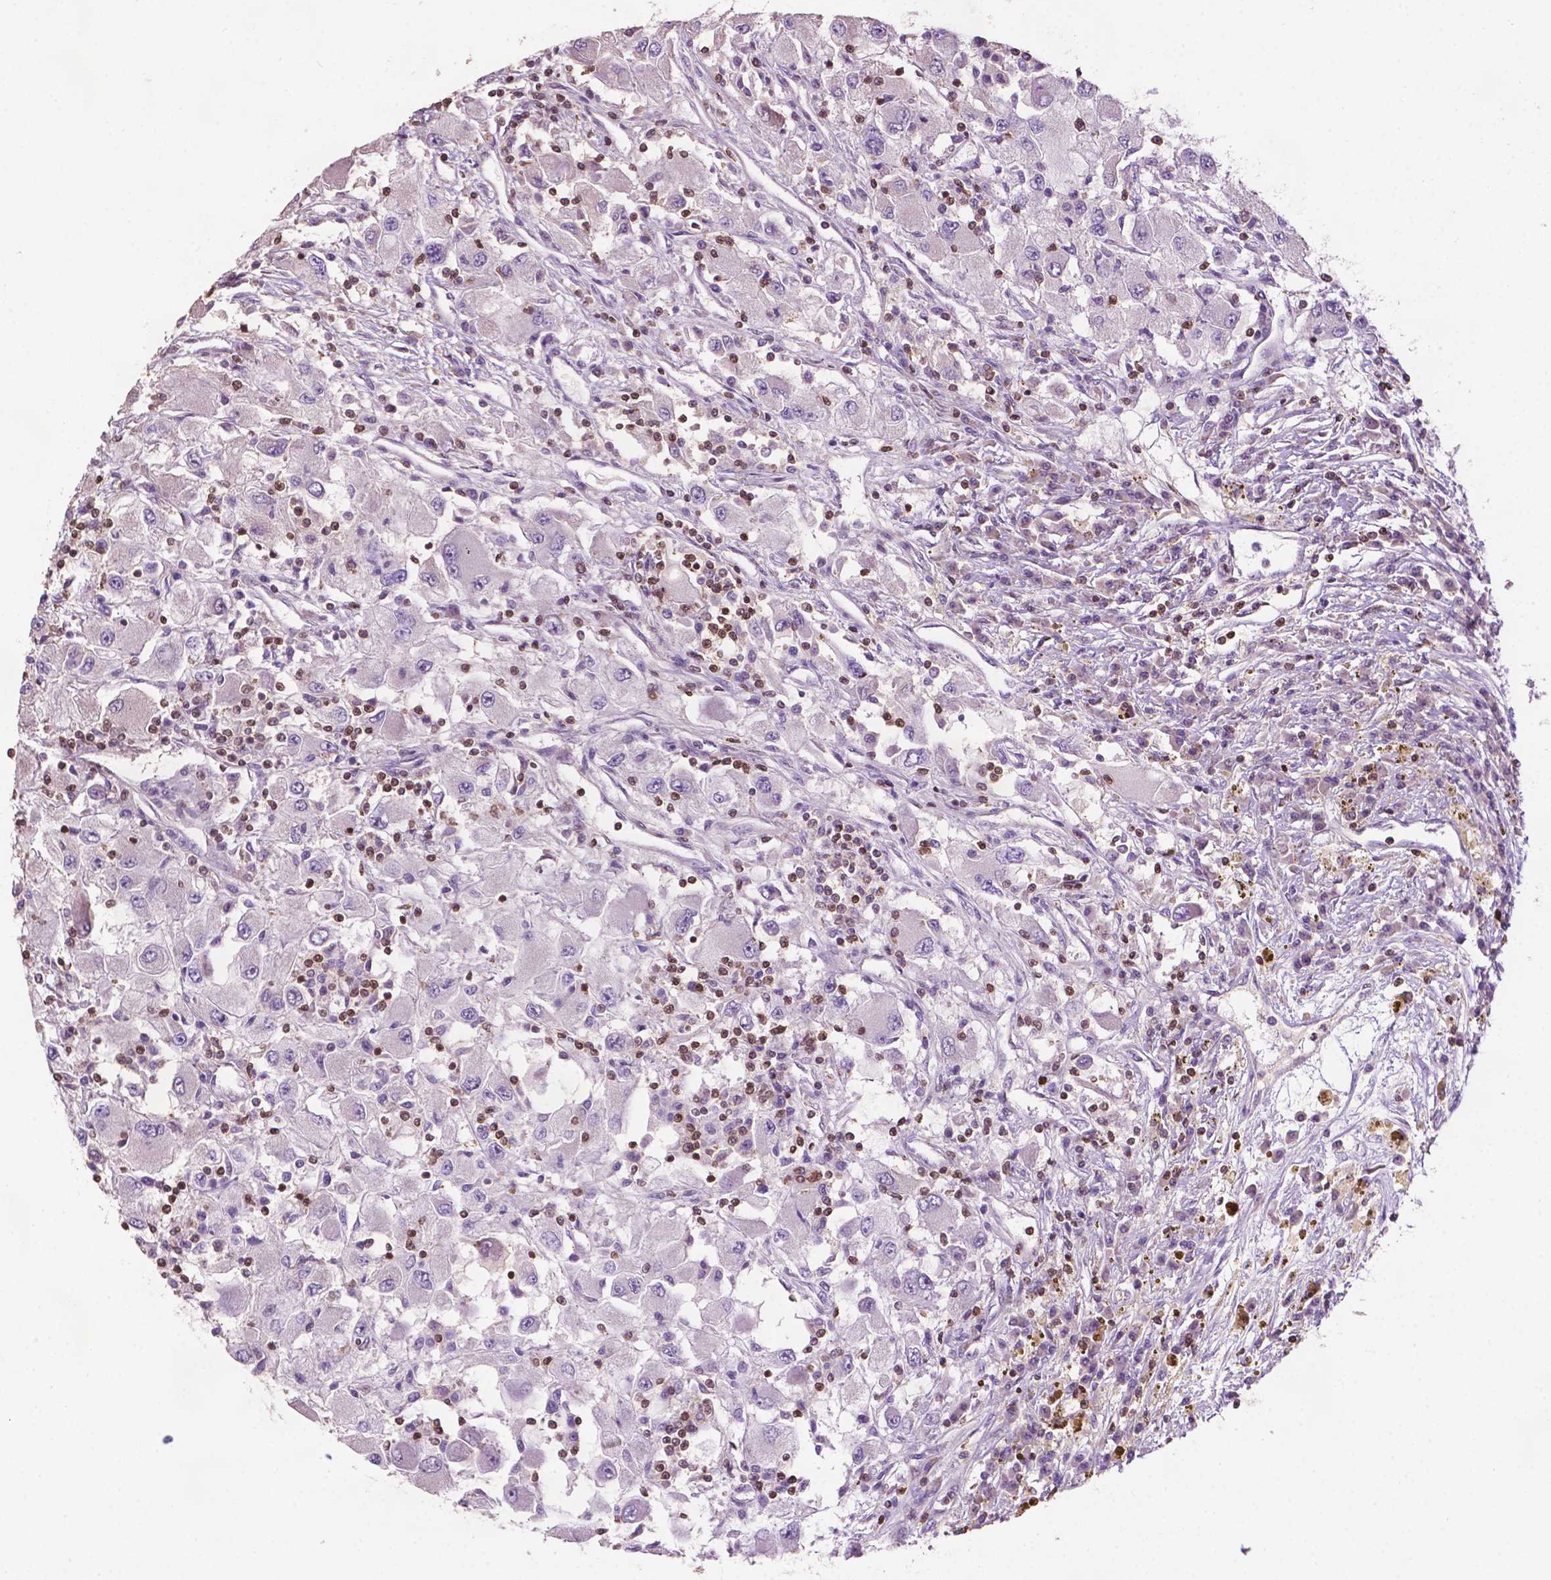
{"staining": {"intensity": "negative", "quantity": "none", "location": "none"}, "tissue": "renal cancer", "cell_type": "Tumor cells", "image_type": "cancer", "snomed": [{"axis": "morphology", "description": "Adenocarcinoma, NOS"}, {"axis": "topography", "description": "Kidney"}], "caption": "High magnification brightfield microscopy of renal cancer stained with DAB (brown) and counterstained with hematoxylin (blue): tumor cells show no significant expression.", "gene": "TBC1D10C", "patient": {"sex": "female", "age": 67}}